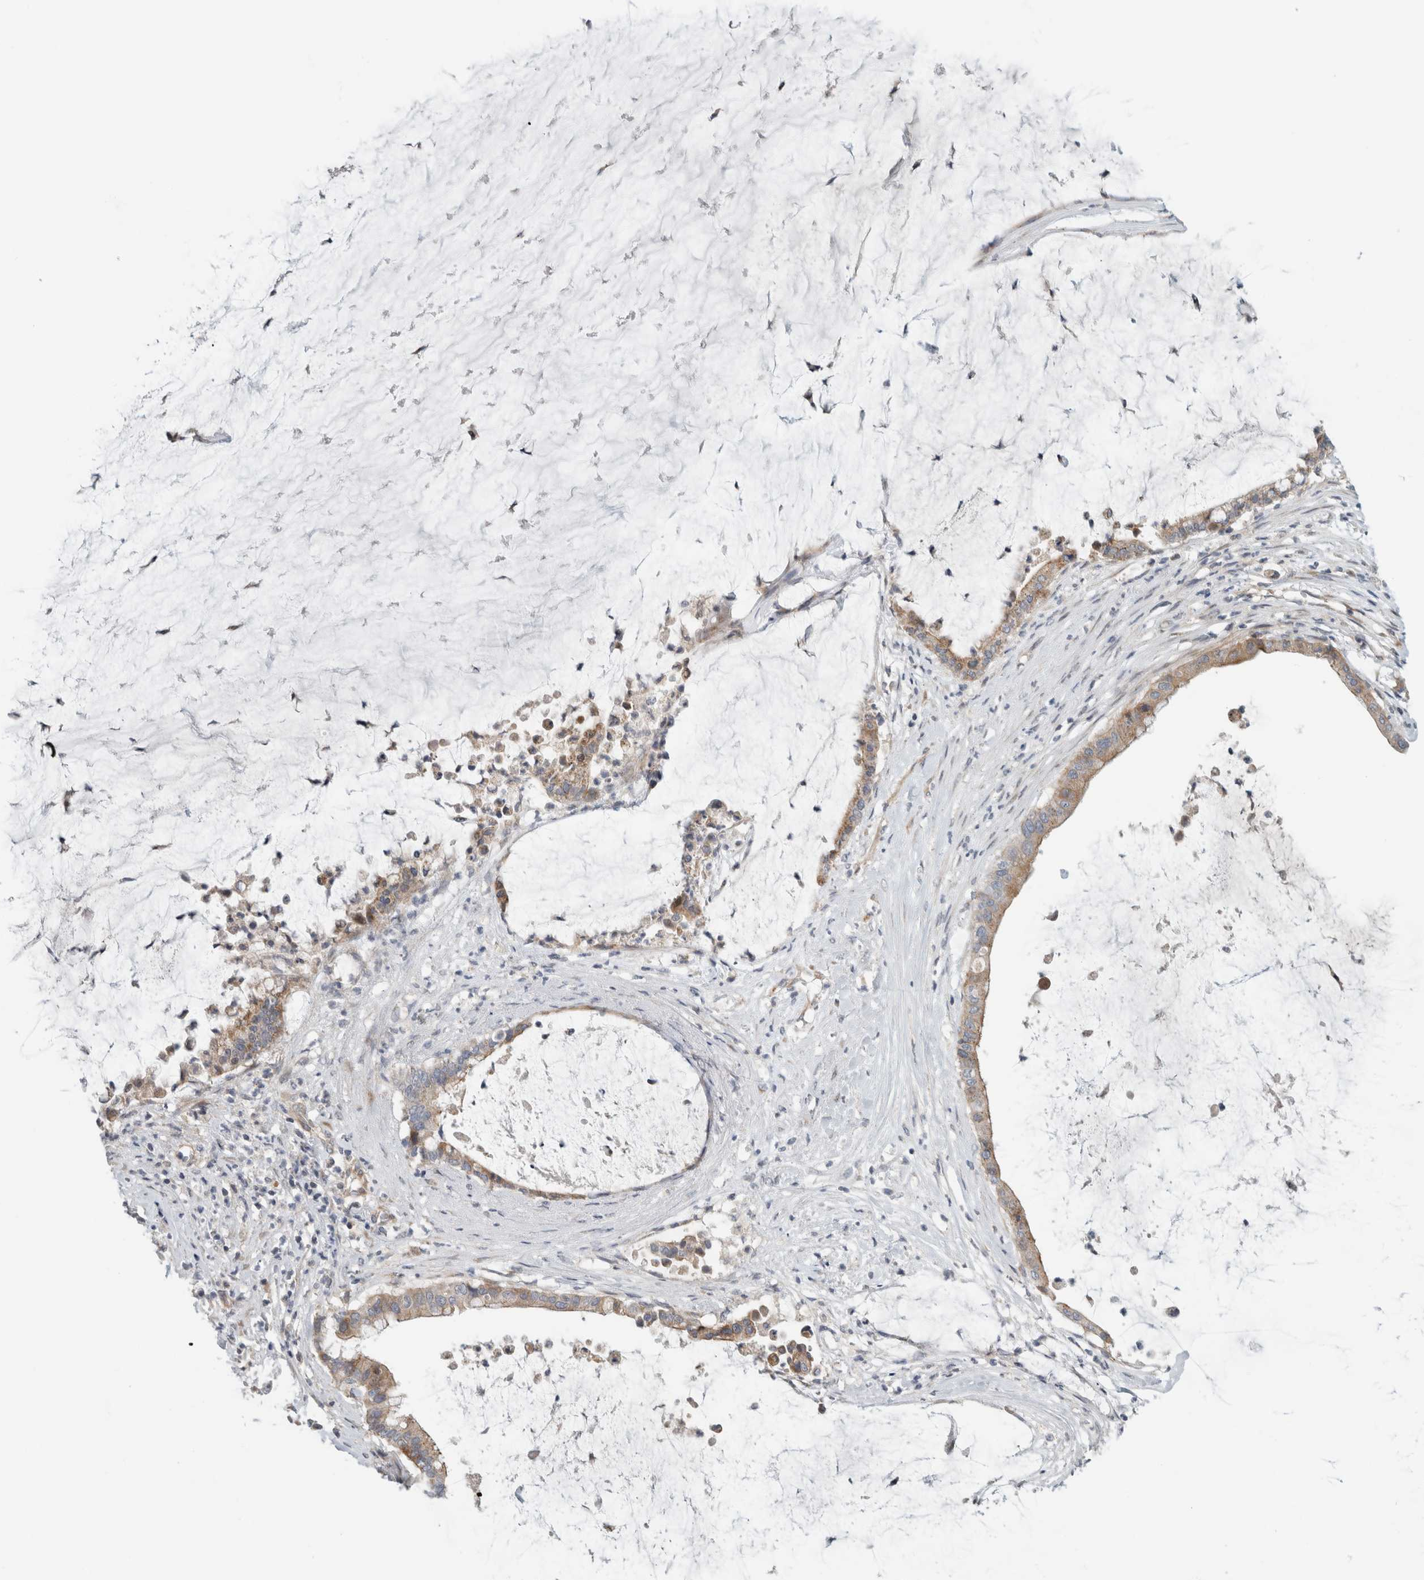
{"staining": {"intensity": "moderate", "quantity": ">75%", "location": "cytoplasmic/membranous"}, "tissue": "pancreatic cancer", "cell_type": "Tumor cells", "image_type": "cancer", "snomed": [{"axis": "morphology", "description": "Adenocarcinoma, NOS"}, {"axis": "topography", "description": "Pancreas"}], "caption": "About >75% of tumor cells in human pancreatic adenocarcinoma demonstrate moderate cytoplasmic/membranous protein expression as visualized by brown immunohistochemical staining.", "gene": "KPNA5", "patient": {"sex": "male", "age": 41}}